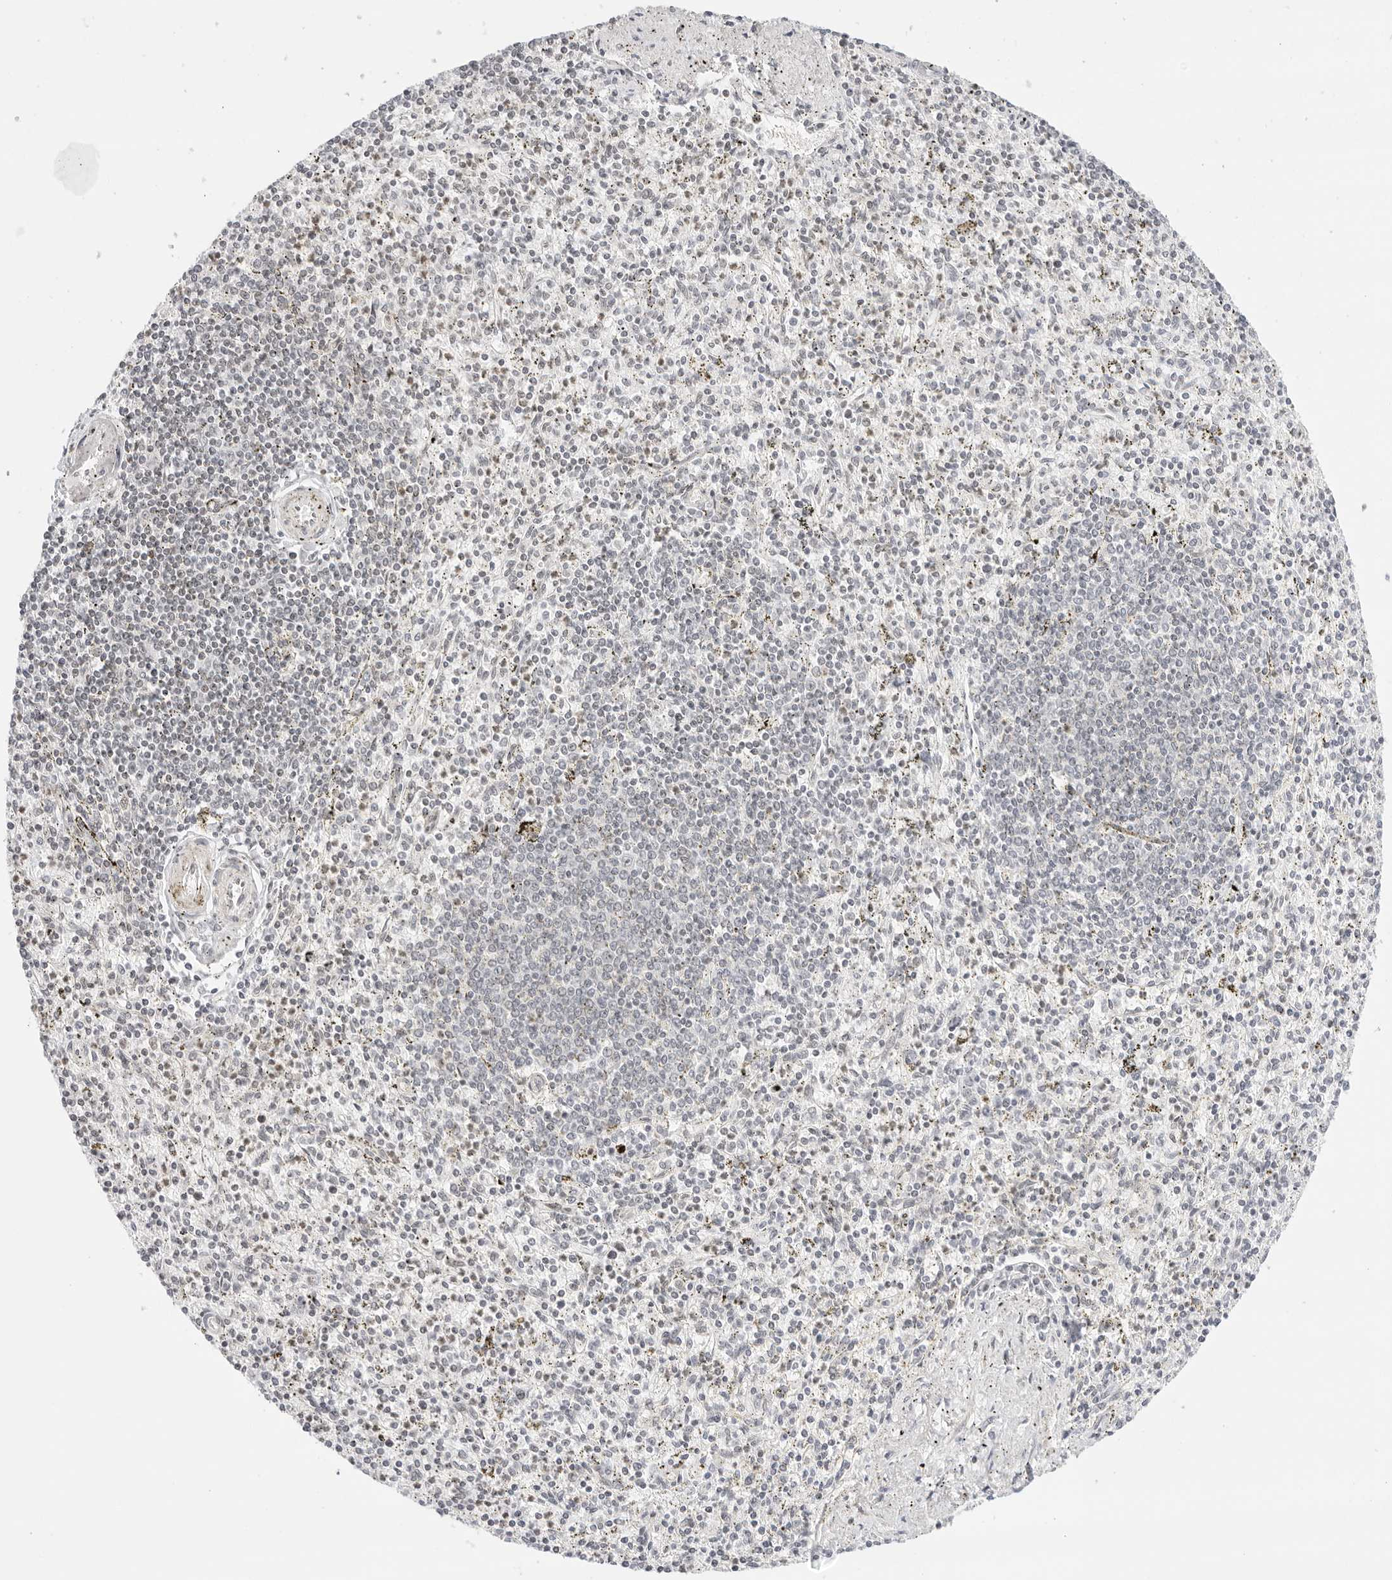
{"staining": {"intensity": "negative", "quantity": "none", "location": "none"}, "tissue": "spleen", "cell_type": "Cells in red pulp", "image_type": "normal", "snomed": [{"axis": "morphology", "description": "Normal tissue, NOS"}, {"axis": "topography", "description": "Spleen"}], "caption": "There is no significant expression in cells in red pulp of spleen. The staining is performed using DAB brown chromogen with nuclei counter-stained in using hematoxylin.", "gene": "TCIM", "patient": {"sex": "male", "age": 72}}